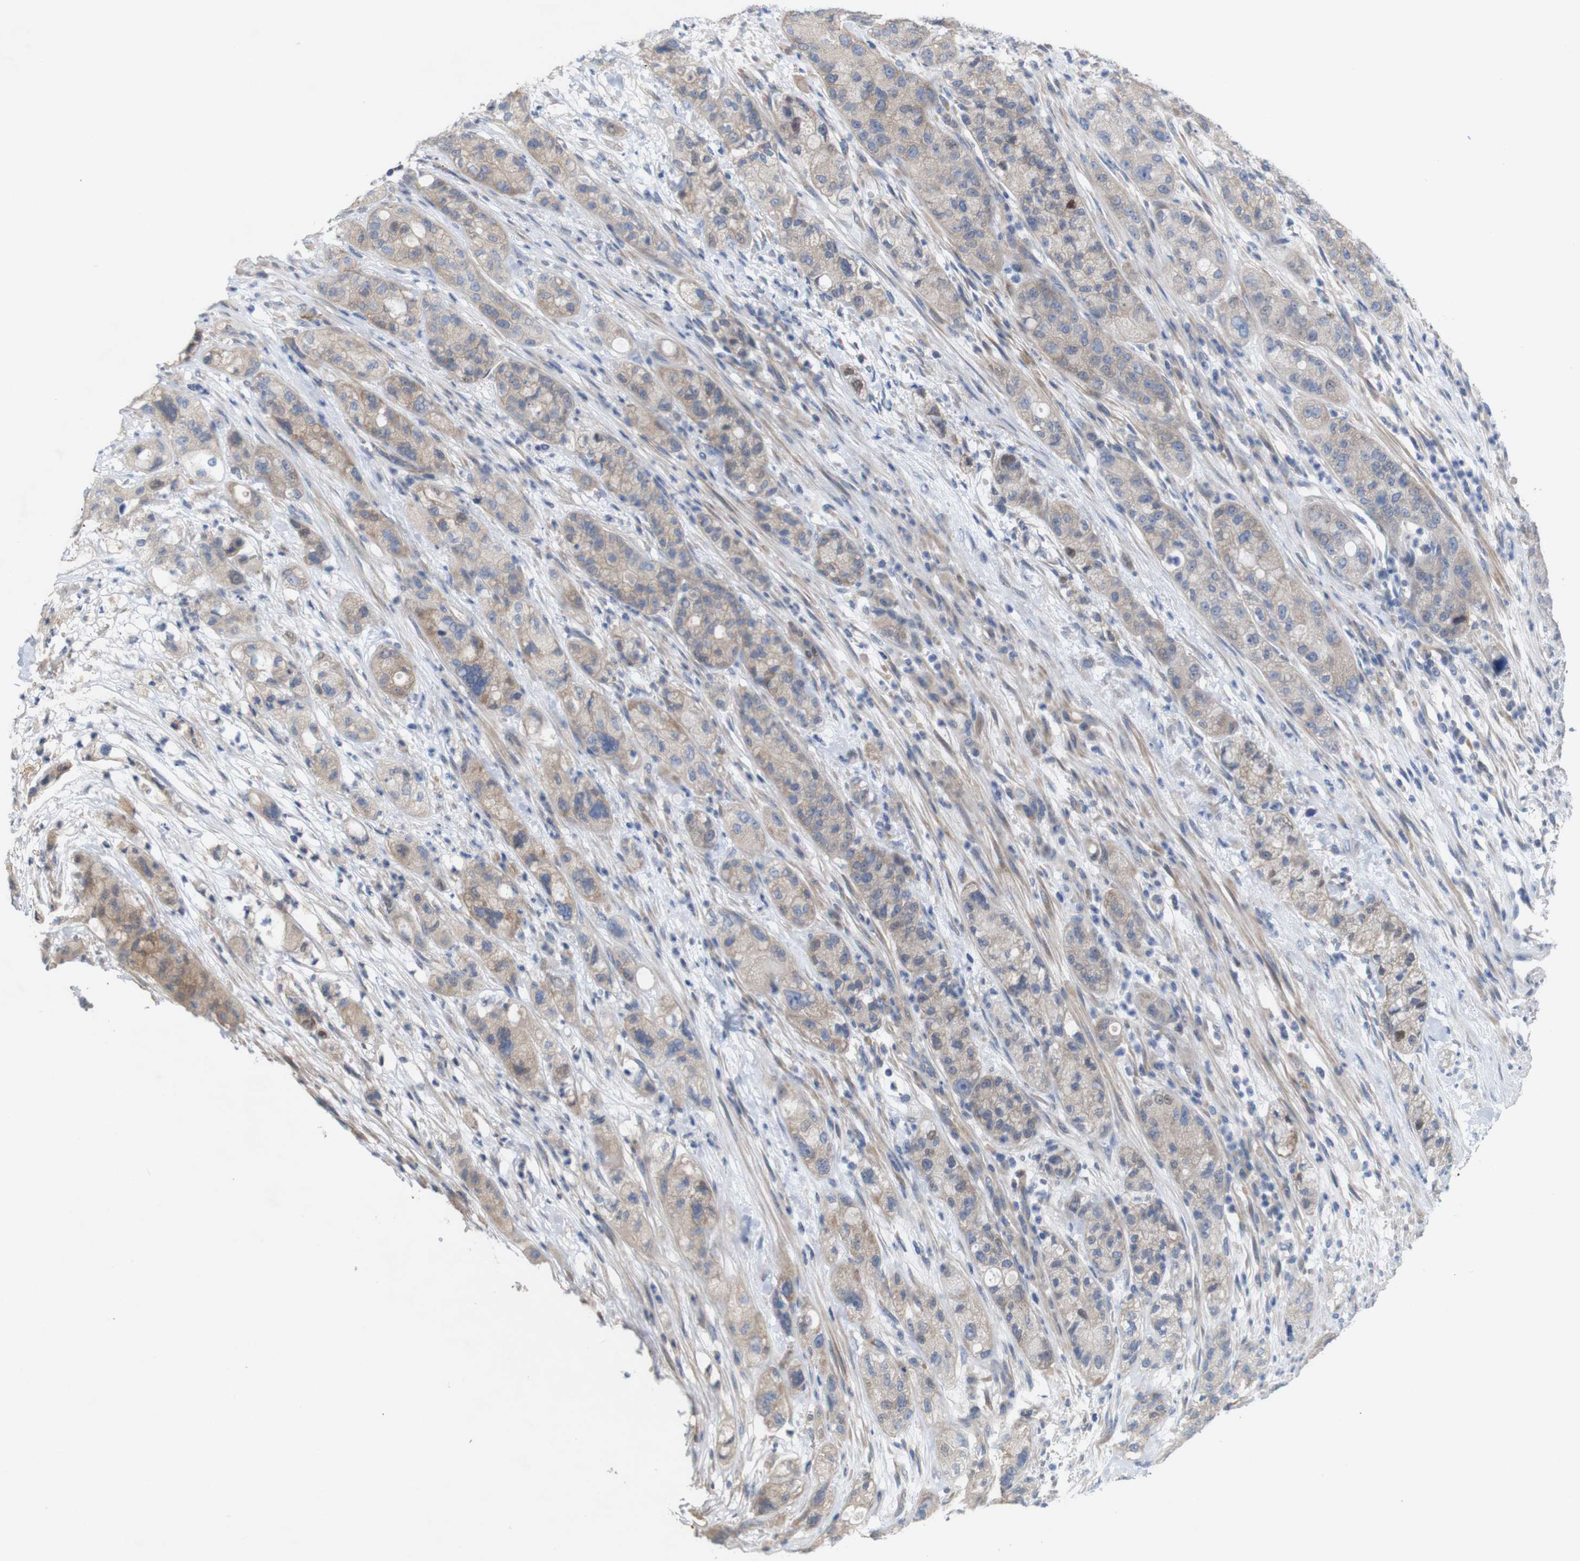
{"staining": {"intensity": "weak", "quantity": ">75%", "location": "cytoplasmic/membranous"}, "tissue": "pancreatic cancer", "cell_type": "Tumor cells", "image_type": "cancer", "snomed": [{"axis": "morphology", "description": "Adenocarcinoma, NOS"}, {"axis": "topography", "description": "Pancreas"}], "caption": "About >75% of tumor cells in adenocarcinoma (pancreatic) exhibit weak cytoplasmic/membranous protein staining as visualized by brown immunohistochemical staining.", "gene": "MYEOV", "patient": {"sex": "female", "age": 78}}